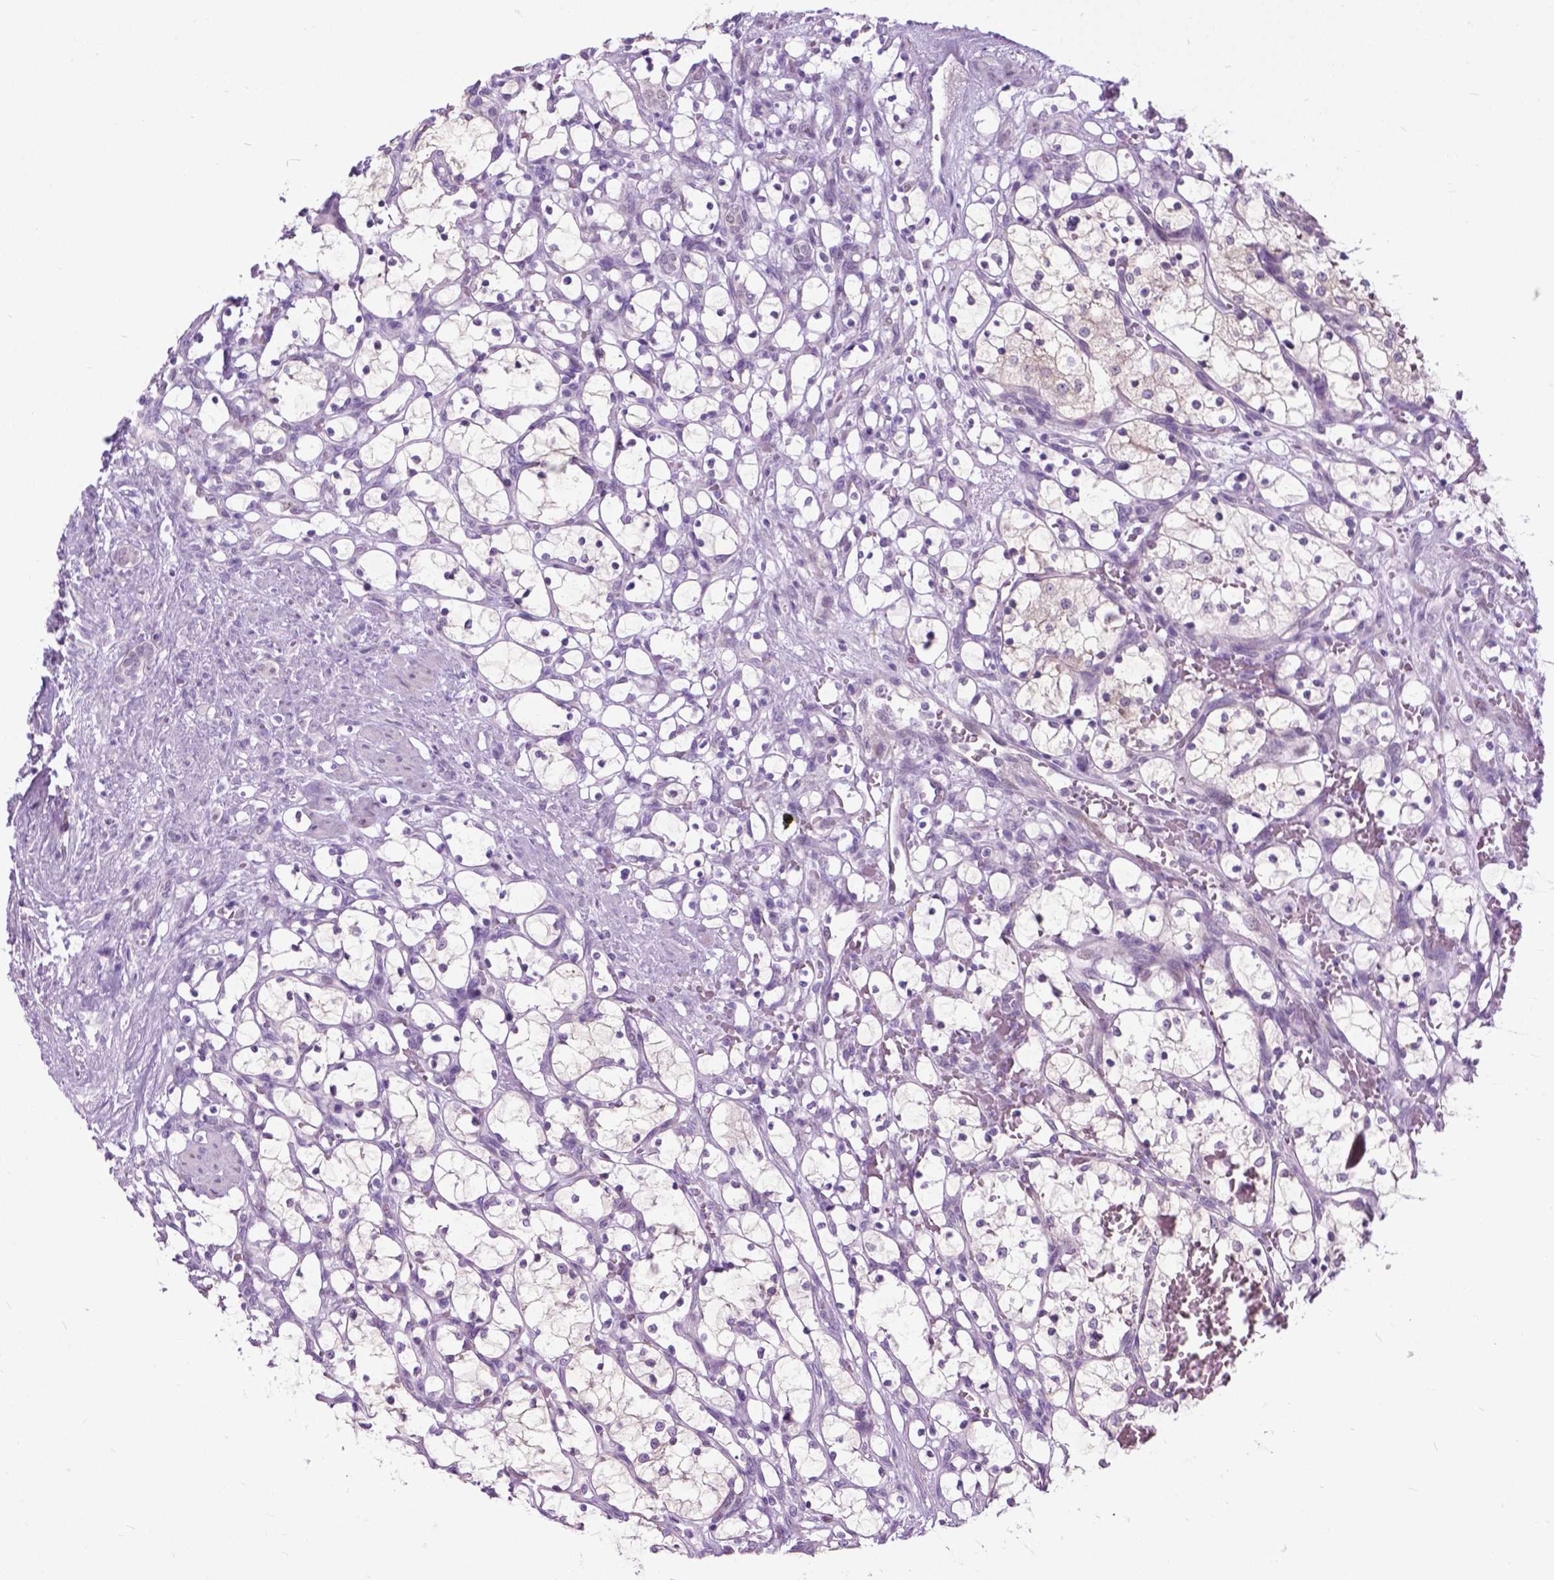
{"staining": {"intensity": "negative", "quantity": "none", "location": "none"}, "tissue": "renal cancer", "cell_type": "Tumor cells", "image_type": "cancer", "snomed": [{"axis": "morphology", "description": "Adenocarcinoma, NOS"}, {"axis": "topography", "description": "Kidney"}], "caption": "Renal adenocarcinoma was stained to show a protein in brown. There is no significant staining in tumor cells. (Stains: DAB immunohistochemistry with hematoxylin counter stain, Microscopy: brightfield microscopy at high magnification).", "gene": "APCDD1L", "patient": {"sex": "female", "age": 69}}